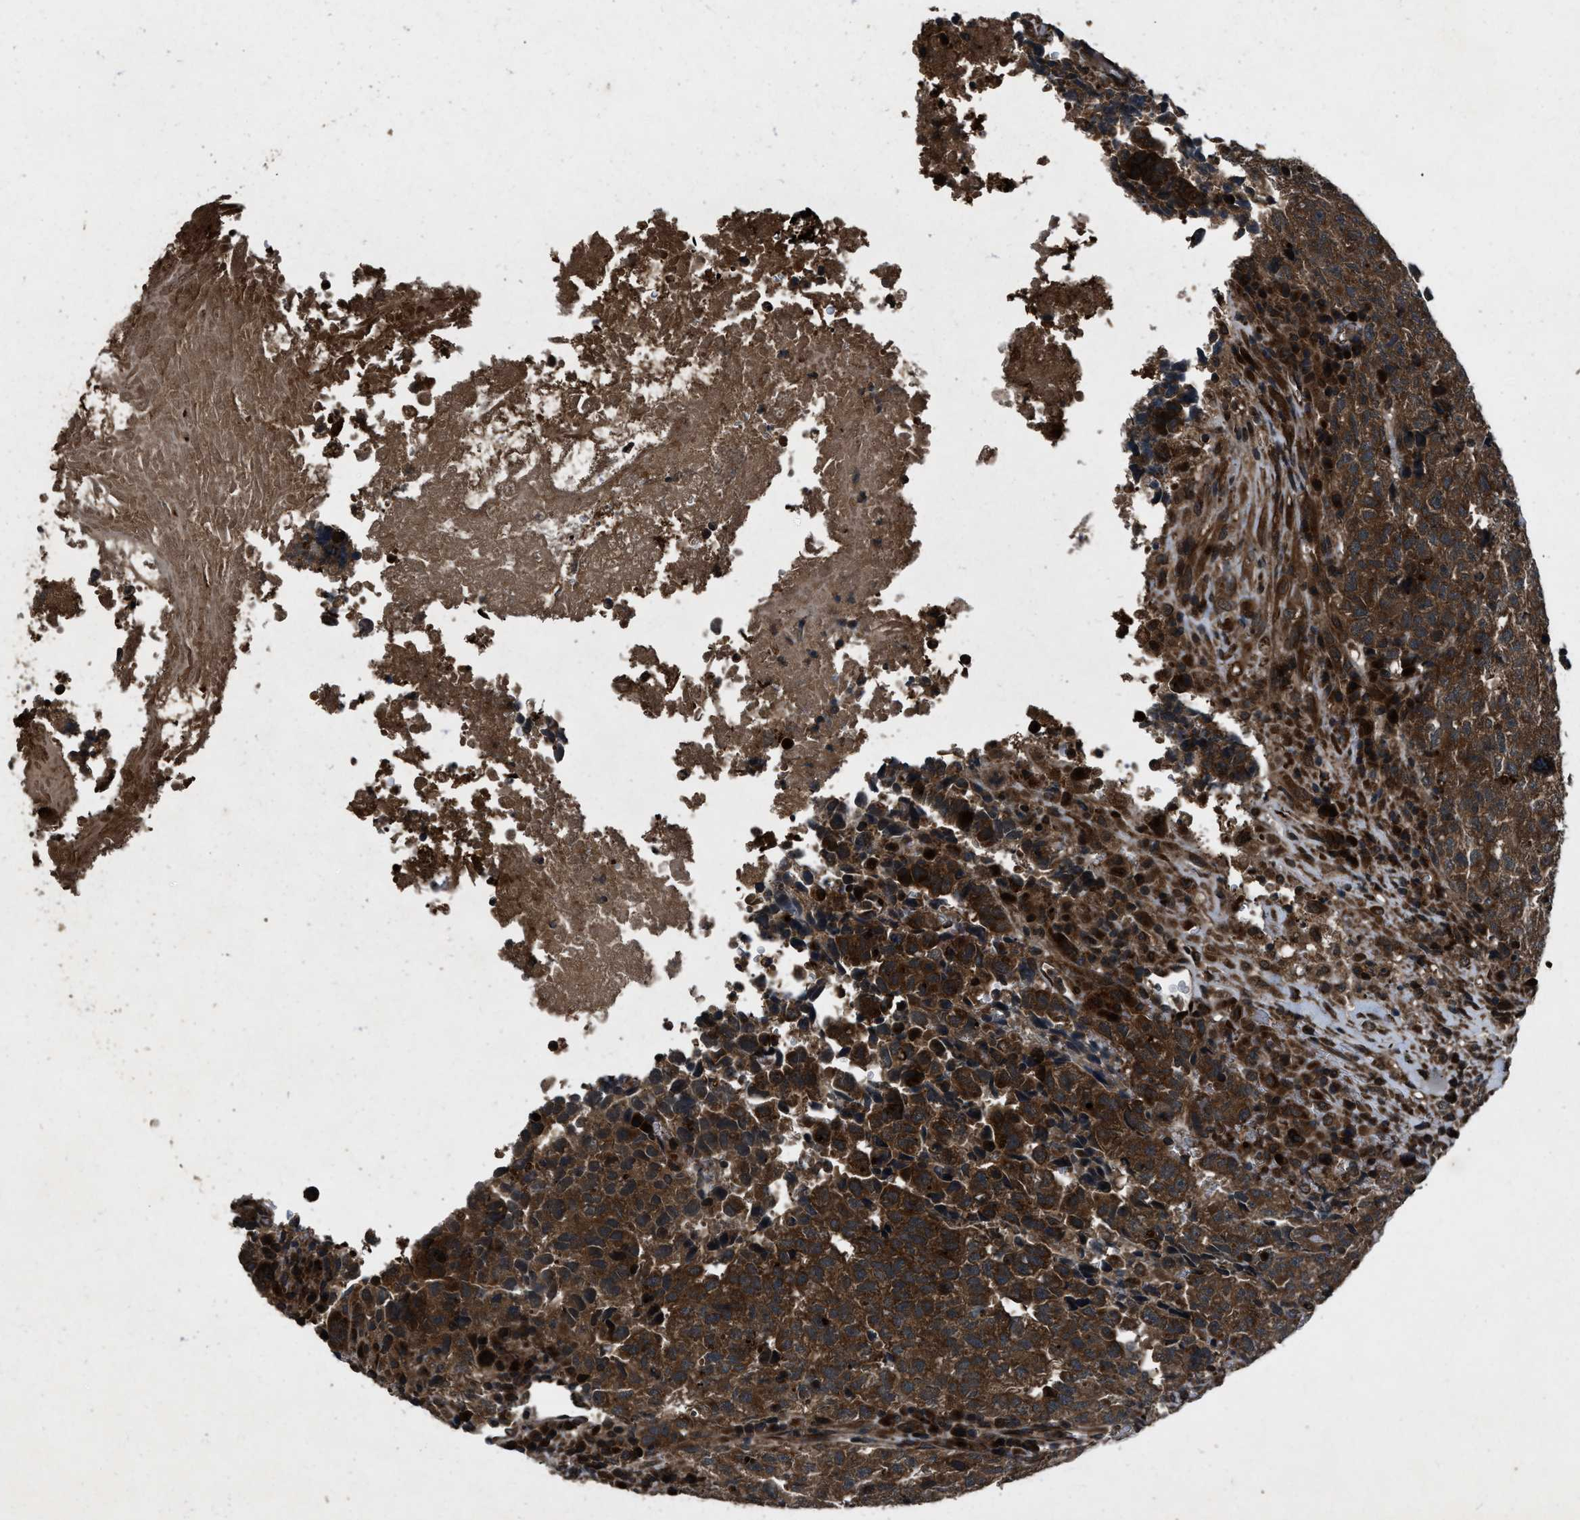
{"staining": {"intensity": "strong", "quantity": ">75%", "location": "cytoplasmic/membranous"}, "tissue": "testis cancer", "cell_type": "Tumor cells", "image_type": "cancer", "snomed": [{"axis": "morphology", "description": "Necrosis, NOS"}, {"axis": "morphology", "description": "Carcinoma, Embryonal, NOS"}, {"axis": "topography", "description": "Testis"}], "caption": "Testis embryonal carcinoma was stained to show a protein in brown. There is high levels of strong cytoplasmic/membranous positivity in approximately >75% of tumor cells.", "gene": "IRAK4", "patient": {"sex": "male", "age": 19}}